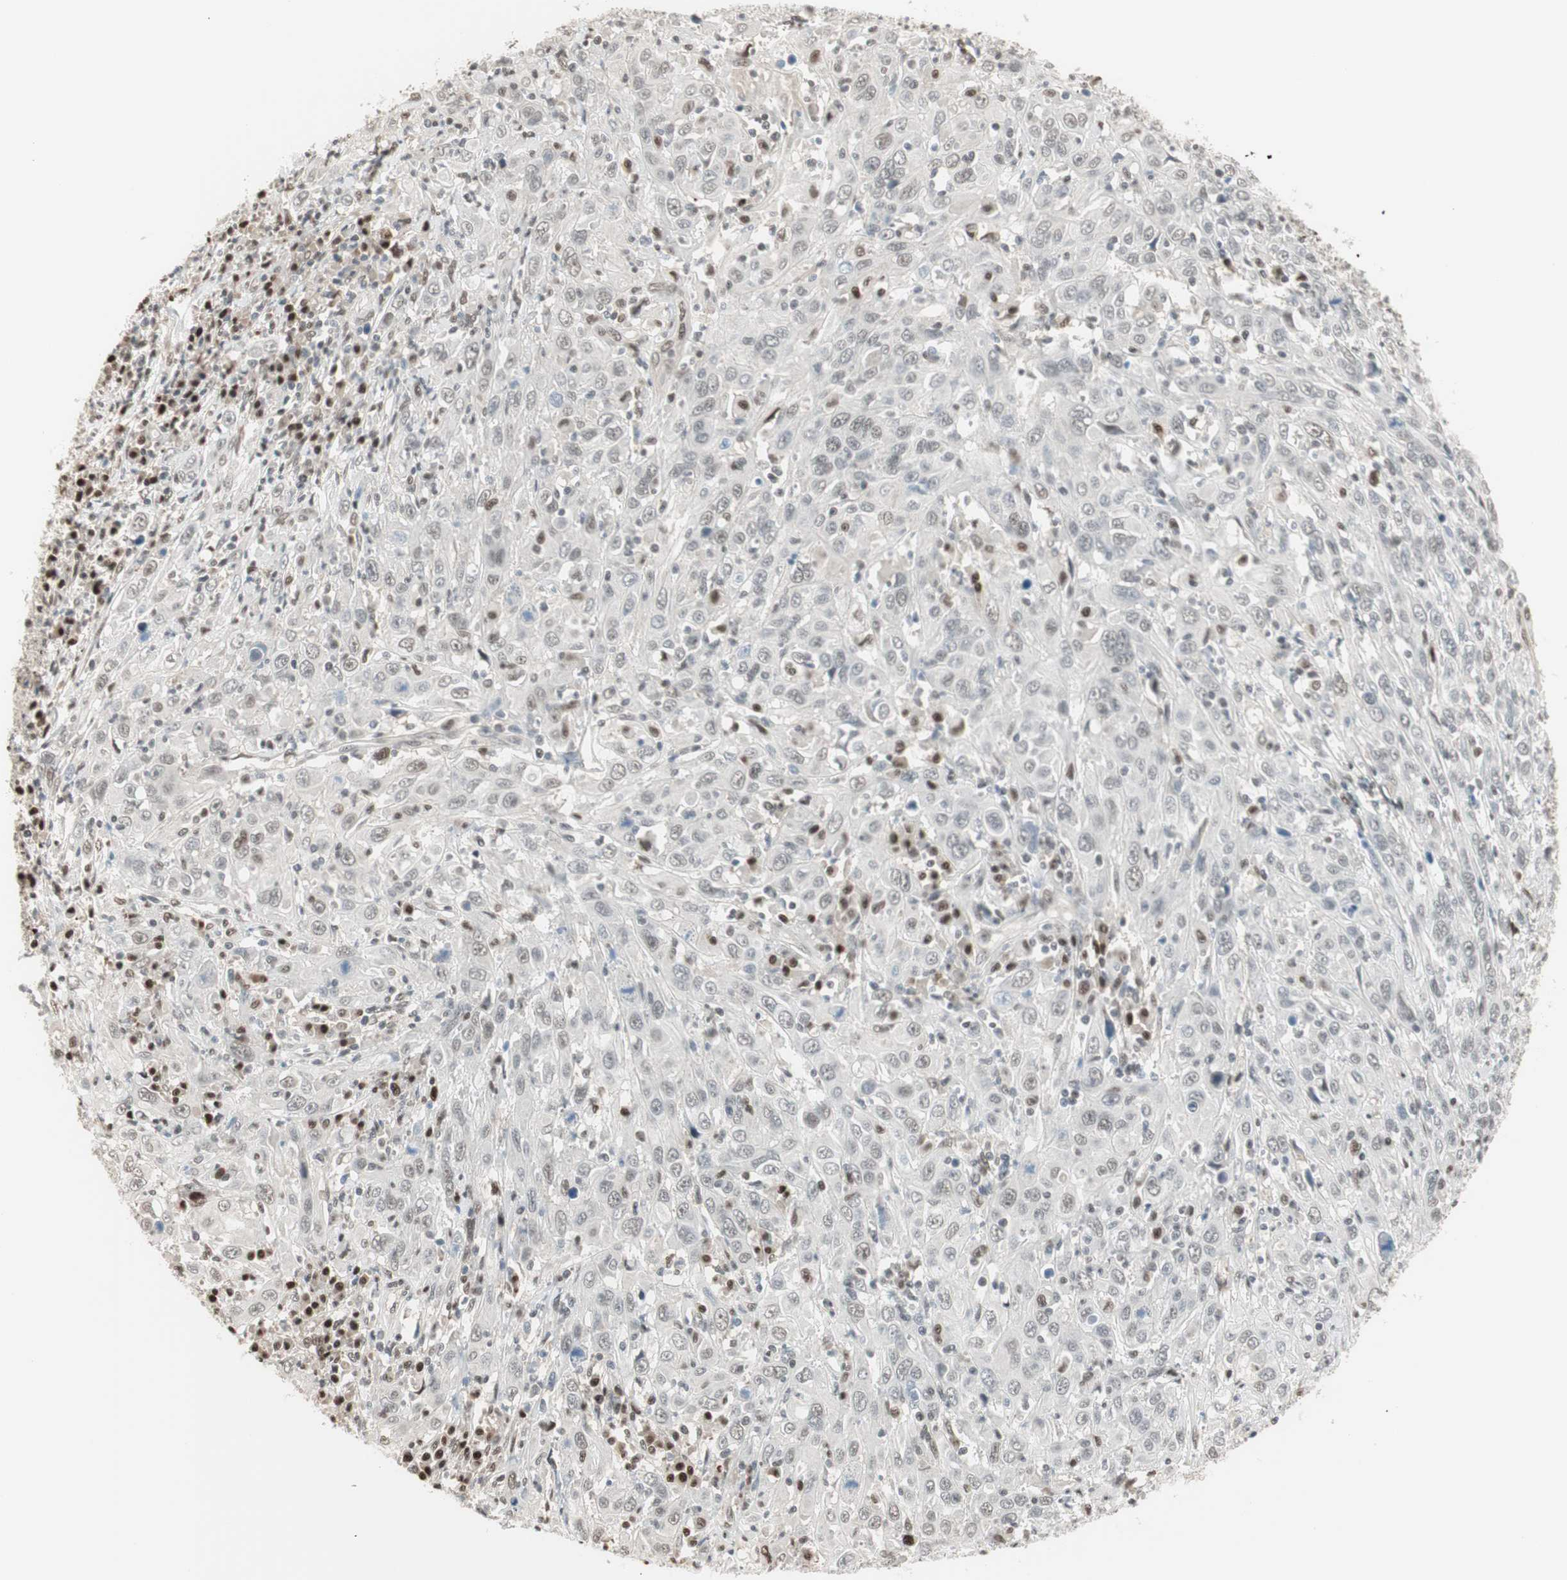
{"staining": {"intensity": "weak", "quantity": "<25%", "location": "nuclear"}, "tissue": "cervical cancer", "cell_type": "Tumor cells", "image_type": "cancer", "snomed": [{"axis": "morphology", "description": "Squamous cell carcinoma, NOS"}, {"axis": "topography", "description": "Cervix"}], "caption": "High power microscopy photomicrograph of an IHC micrograph of cervical cancer (squamous cell carcinoma), revealing no significant positivity in tumor cells.", "gene": "LONP2", "patient": {"sex": "female", "age": 46}}